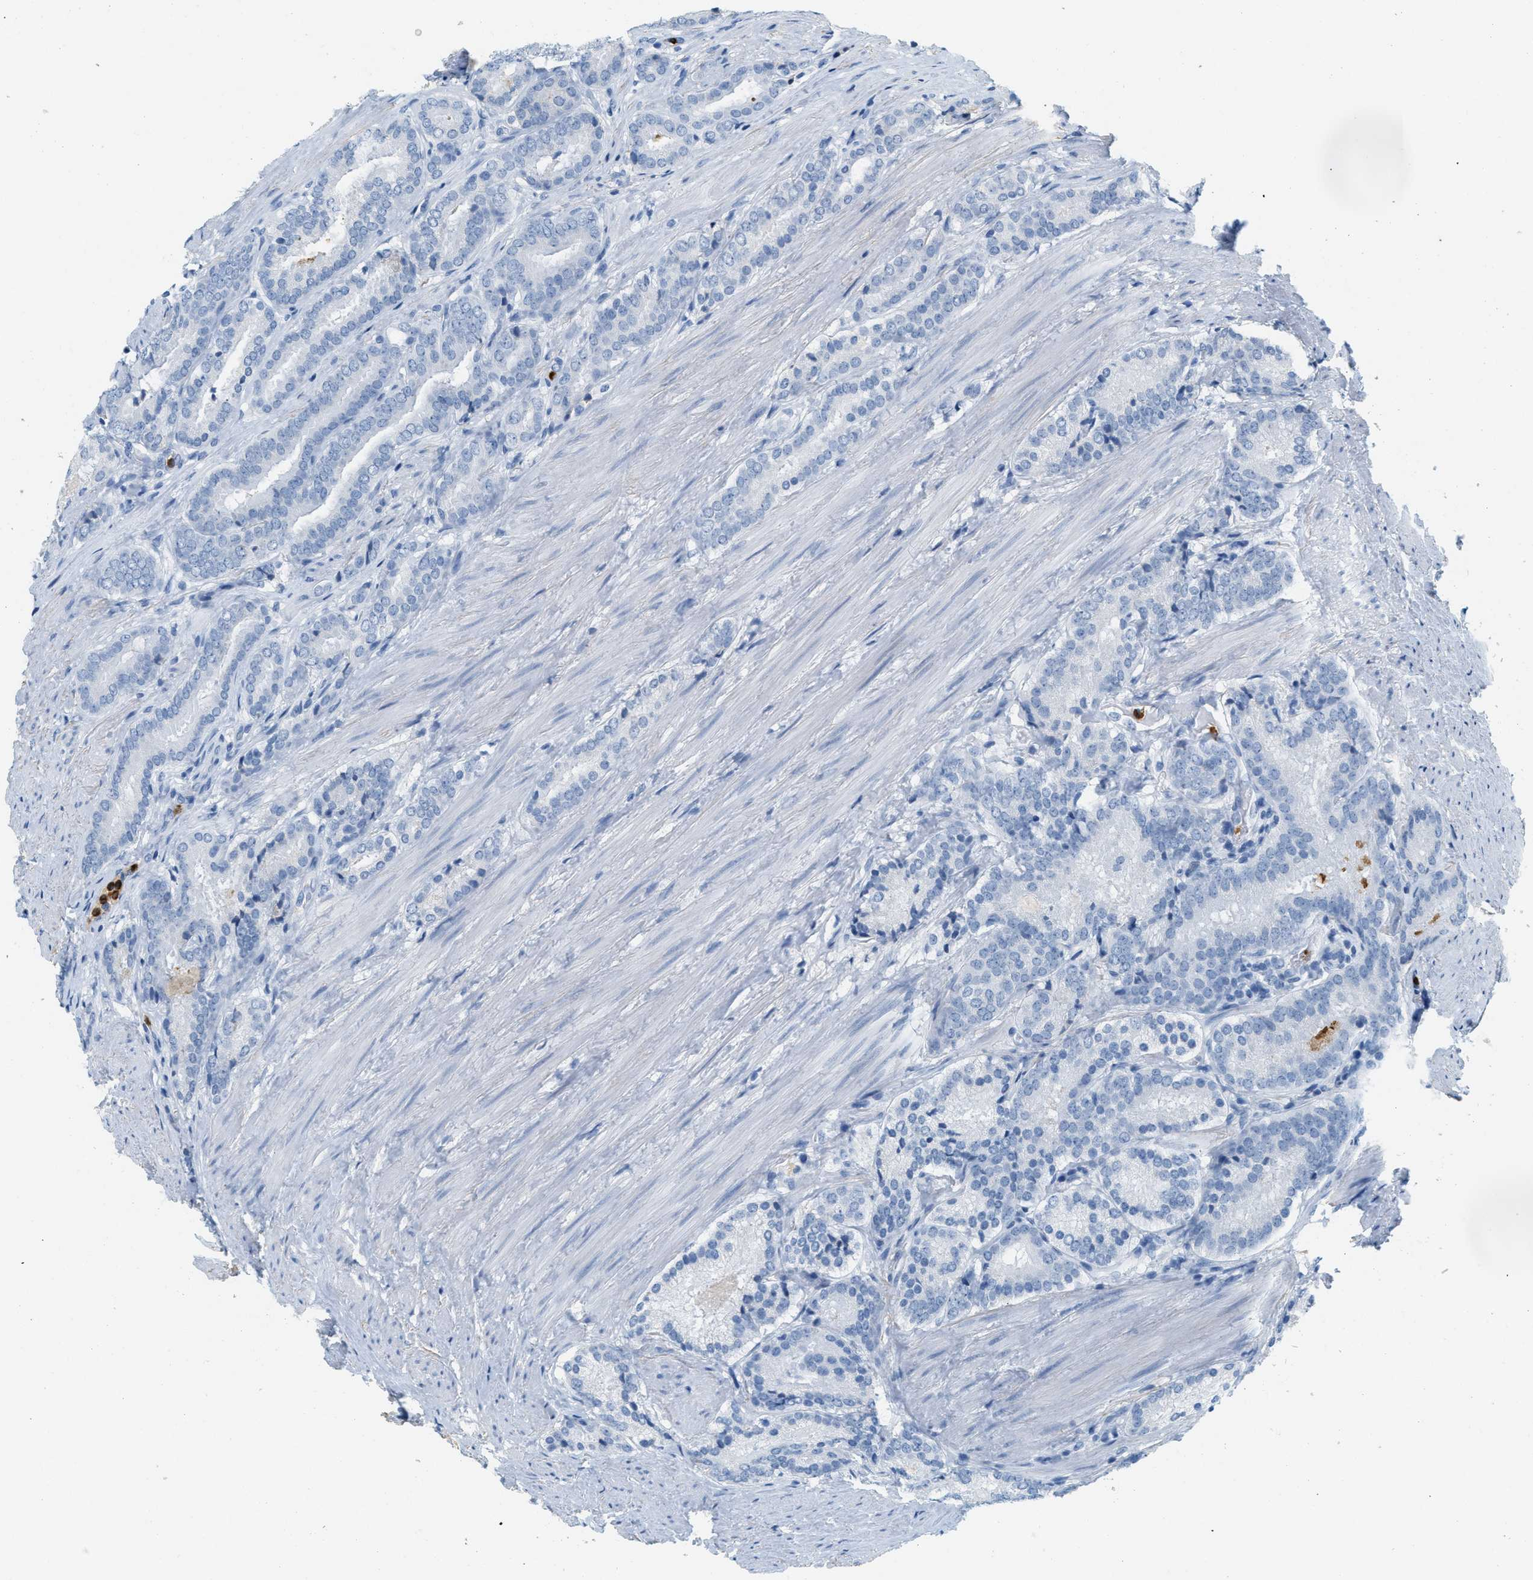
{"staining": {"intensity": "negative", "quantity": "none", "location": "none"}, "tissue": "prostate cancer", "cell_type": "Tumor cells", "image_type": "cancer", "snomed": [{"axis": "morphology", "description": "Adenocarcinoma, Low grade"}, {"axis": "topography", "description": "Prostate"}], "caption": "Prostate cancer (low-grade adenocarcinoma) stained for a protein using immunohistochemistry (IHC) displays no staining tumor cells.", "gene": "LCN2", "patient": {"sex": "male", "age": 69}}